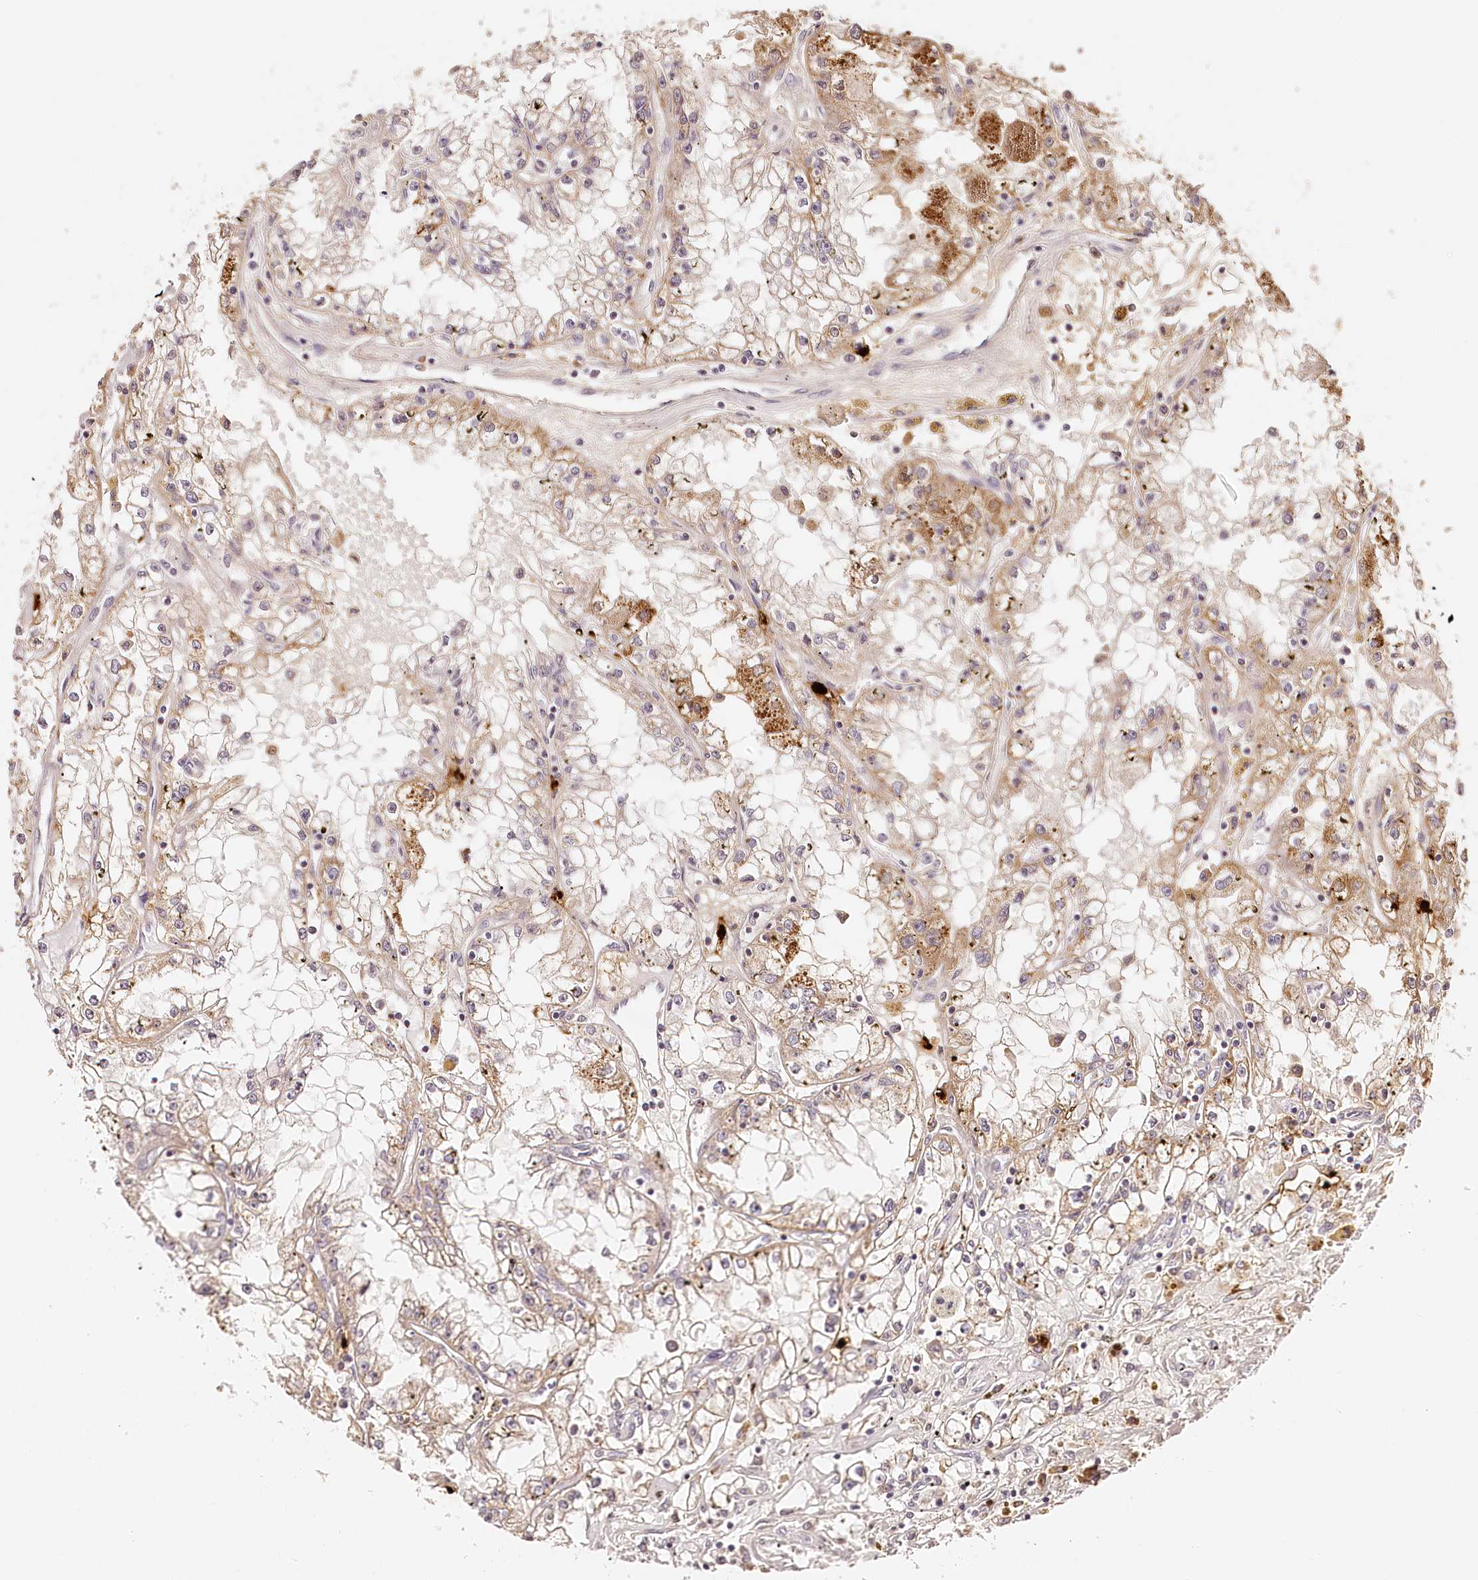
{"staining": {"intensity": "weak", "quantity": "<25%", "location": "cytoplasmic/membranous"}, "tissue": "renal cancer", "cell_type": "Tumor cells", "image_type": "cancer", "snomed": [{"axis": "morphology", "description": "Adenocarcinoma, NOS"}, {"axis": "topography", "description": "Kidney"}], "caption": "Adenocarcinoma (renal) was stained to show a protein in brown. There is no significant staining in tumor cells. (DAB immunohistochemistry (IHC), high magnification).", "gene": "SYNGR1", "patient": {"sex": "male", "age": 56}}